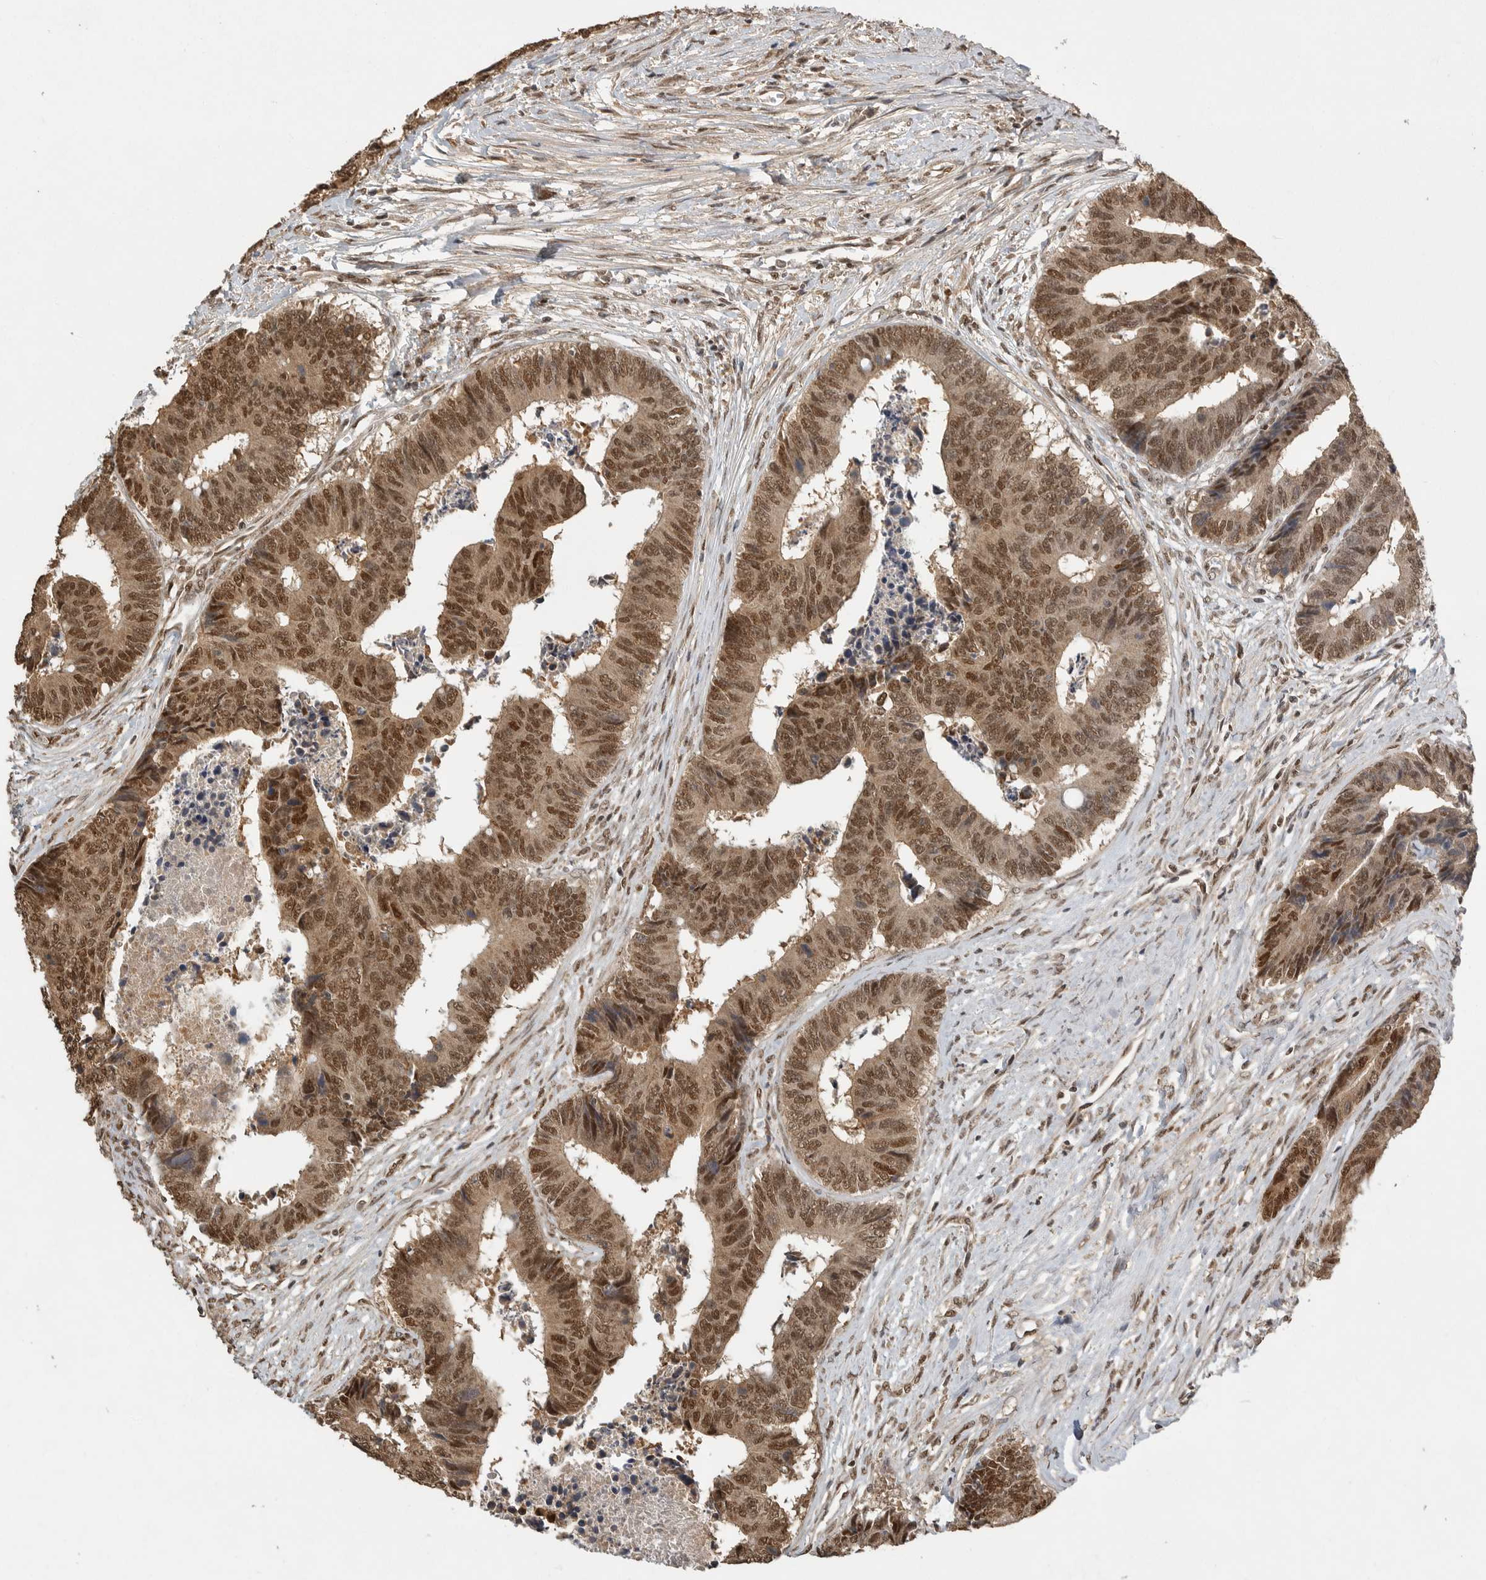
{"staining": {"intensity": "moderate", "quantity": ">75%", "location": "cytoplasmic/membranous,nuclear"}, "tissue": "colorectal cancer", "cell_type": "Tumor cells", "image_type": "cancer", "snomed": [{"axis": "morphology", "description": "Adenocarcinoma, NOS"}, {"axis": "topography", "description": "Rectum"}], "caption": "Human colorectal adenocarcinoma stained with a brown dye shows moderate cytoplasmic/membranous and nuclear positive positivity in about >75% of tumor cells.", "gene": "DFFA", "patient": {"sex": "male", "age": 84}}